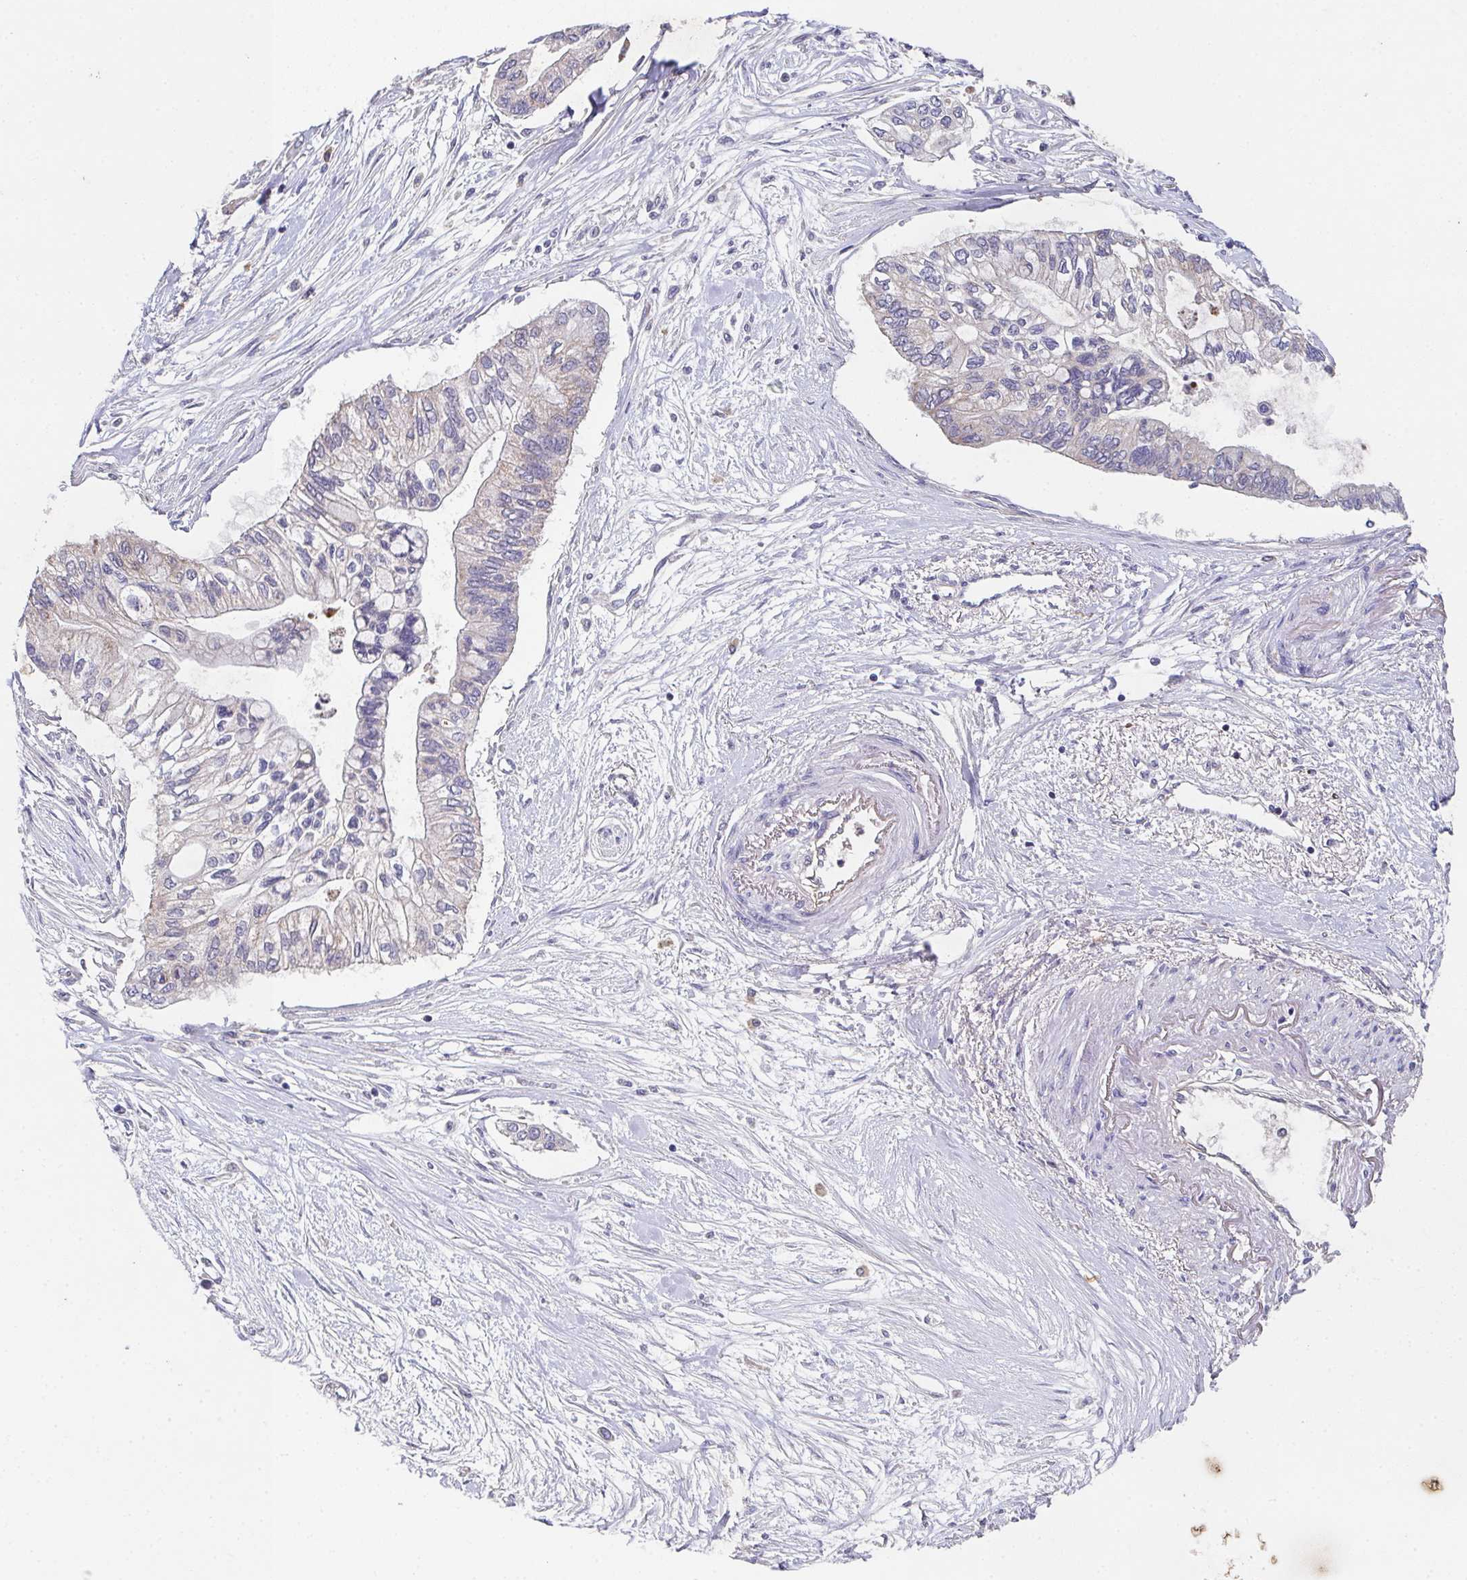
{"staining": {"intensity": "negative", "quantity": "none", "location": "none"}, "tissue": "pancreatic cancer", "cell_type": "Tumor cells", "image_type": "cancer", "snomed": [{"axis": "morphology", "description": "Adenocarcinoma, NOS"}, {"axis": "topography", "description": "Pancreas"}], "caption": "This is an IHC photomicrograph of human pancreatic adenocarcinoma. There is no staining in tumor cells.", "gene": "MT-ND3", "patient": {"sex": "female", "age": 77}}